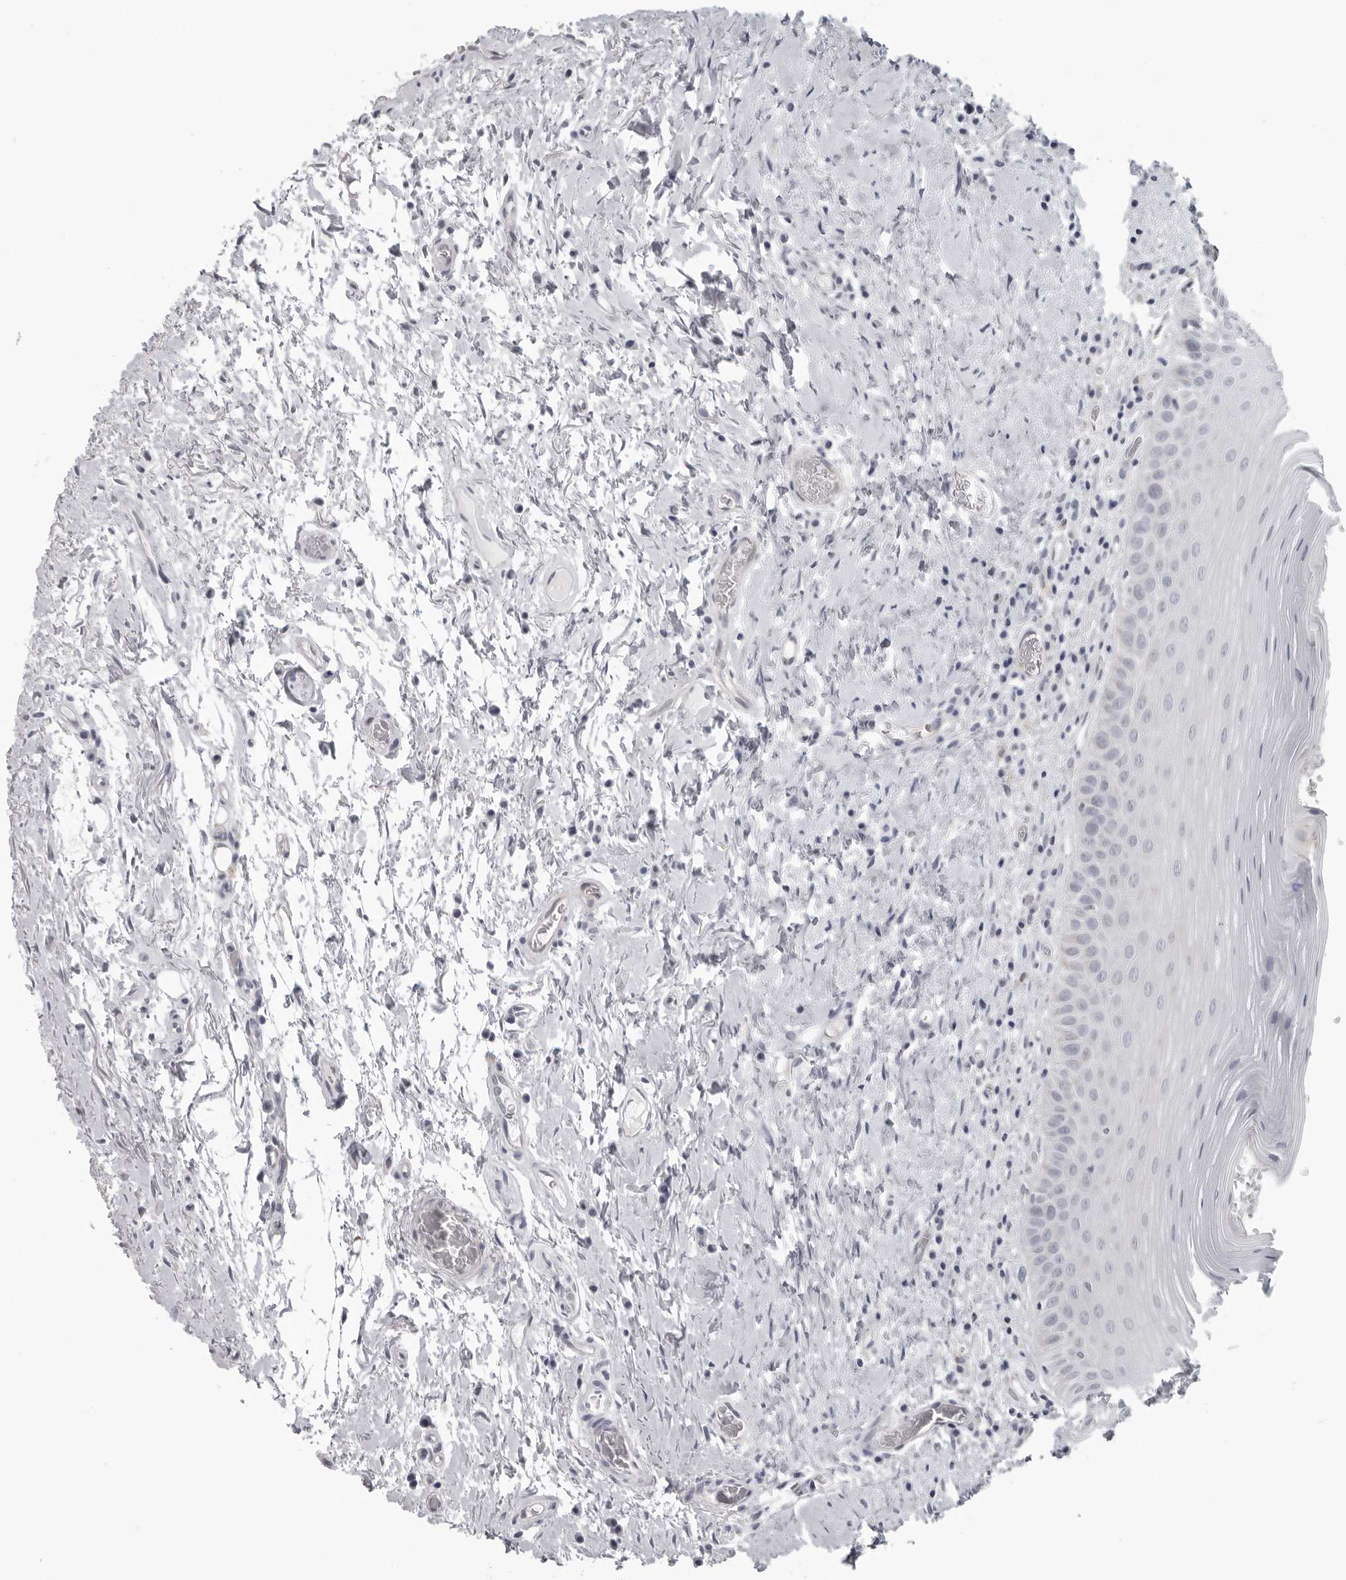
{"staining": {"intensity": "negative", "quantity": "none", "location": "none"}, "tissue": "oral mucosa", "cell_type": "Squamous epithelial cells", "image_type": "normal", "snomed": [{"axis": "morphology", "description": "Normal tissue, NOS"}, {"axis": "topography", "description": "Oral tissue"}], "caption": "Immunohistochemistry (IHC) micrograph of unremarkable oral mucosa stained for a protein (brown), which displays no staining in squamous epithelial cells. The staining is performed using DAB (3,3'-diaminobenzidine) brown chromogen with nuclei counter-stained in using hematoxylin.", "gene": "OPLAH", "patient": {"sex": "male", "age": 82}}